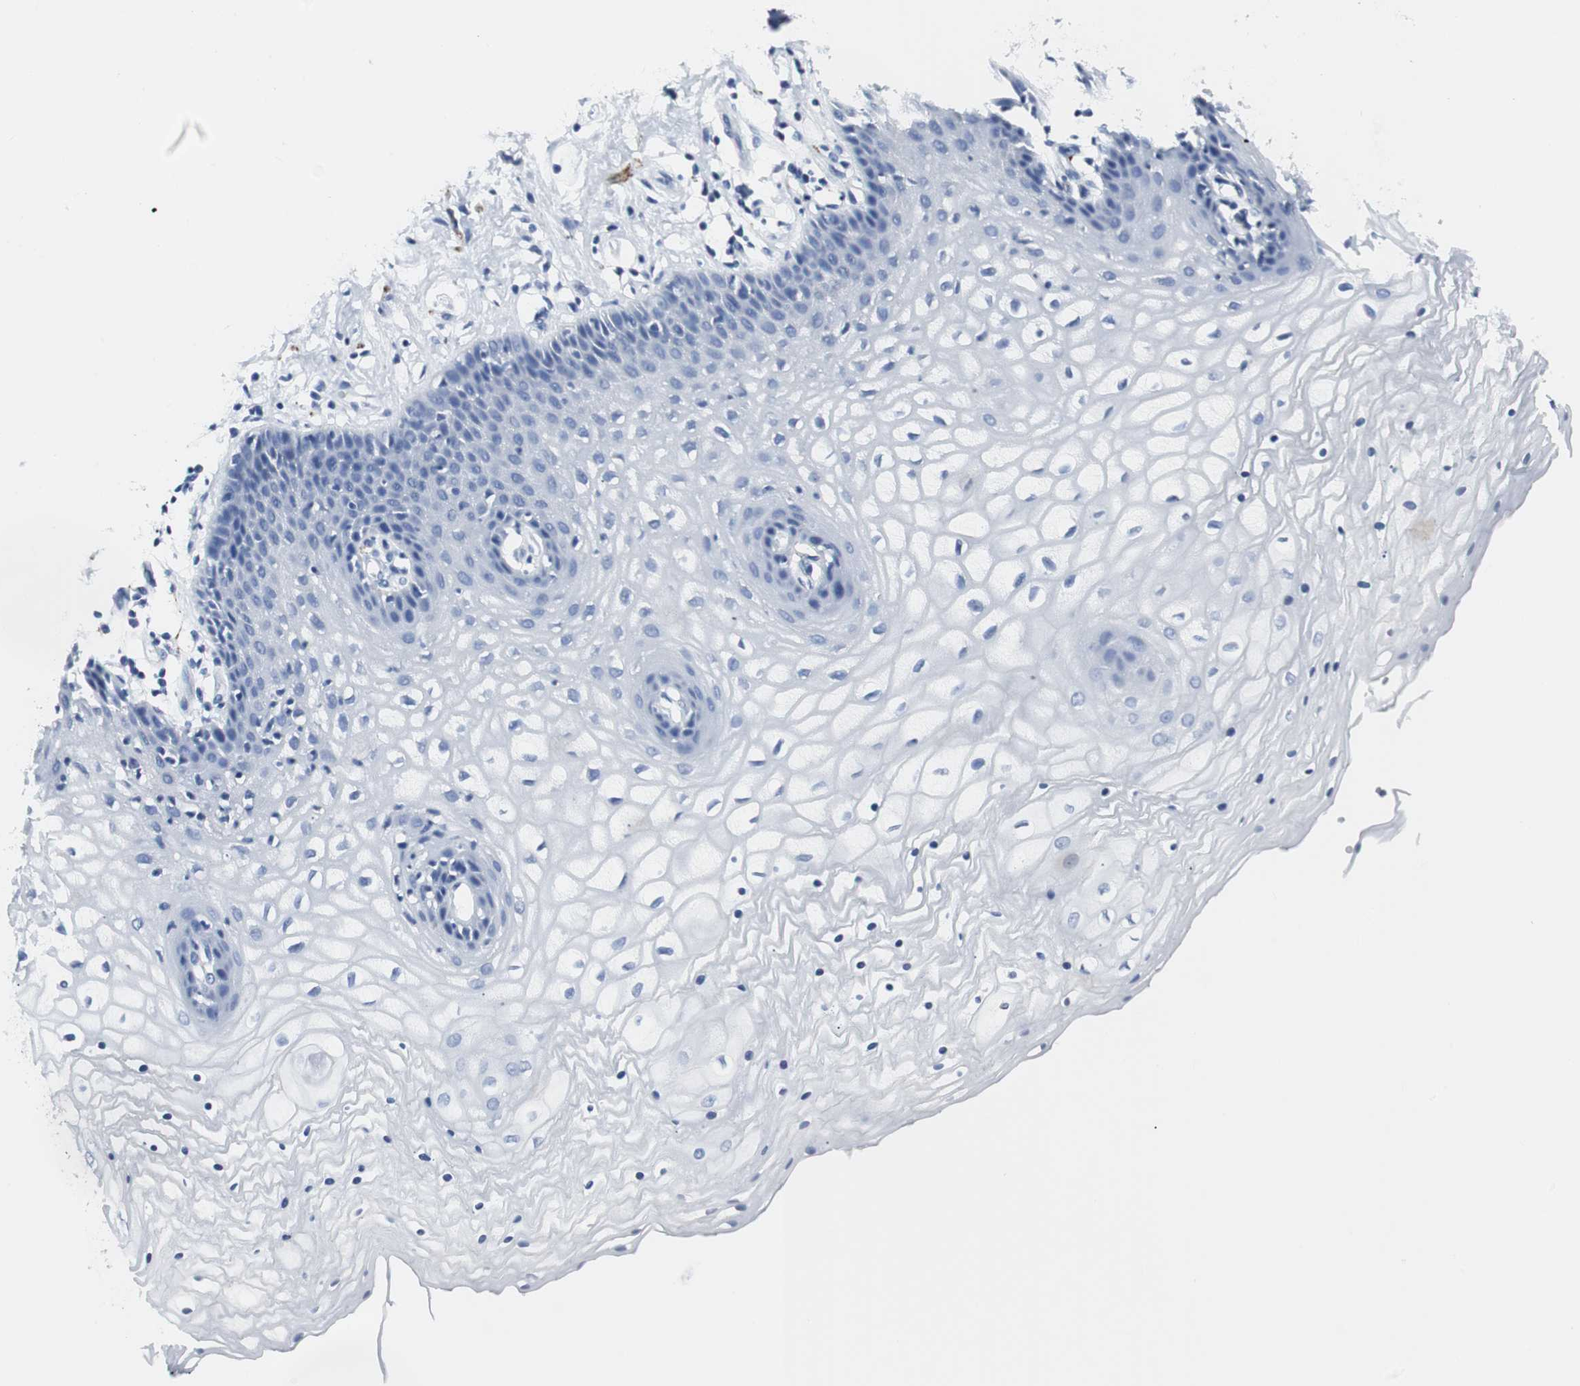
{"staining": {"intensity": "negative", "quantity": "none", "location": "none"}, "tissue": "vagina", "cell_type": "Squamous epithelial cells", "image_type": "normal", "snomed": [{"axis": "morphology", "description": "Normal tissue, NOS"}, {"axis": "topography", "description": "Vagina"}], "caption": "Image shows no significant protein positivity in squamous epithelial cells of benign vagina. The staining was performed using DAB (3,3'-diaminobenzidine) to visualize the protein expression in brown, while the nuclei were stained in blue with hematoxylin (Magnification: 20x).", "gene": "GAP43", "patient": {"sex": "female", "age": 34}}